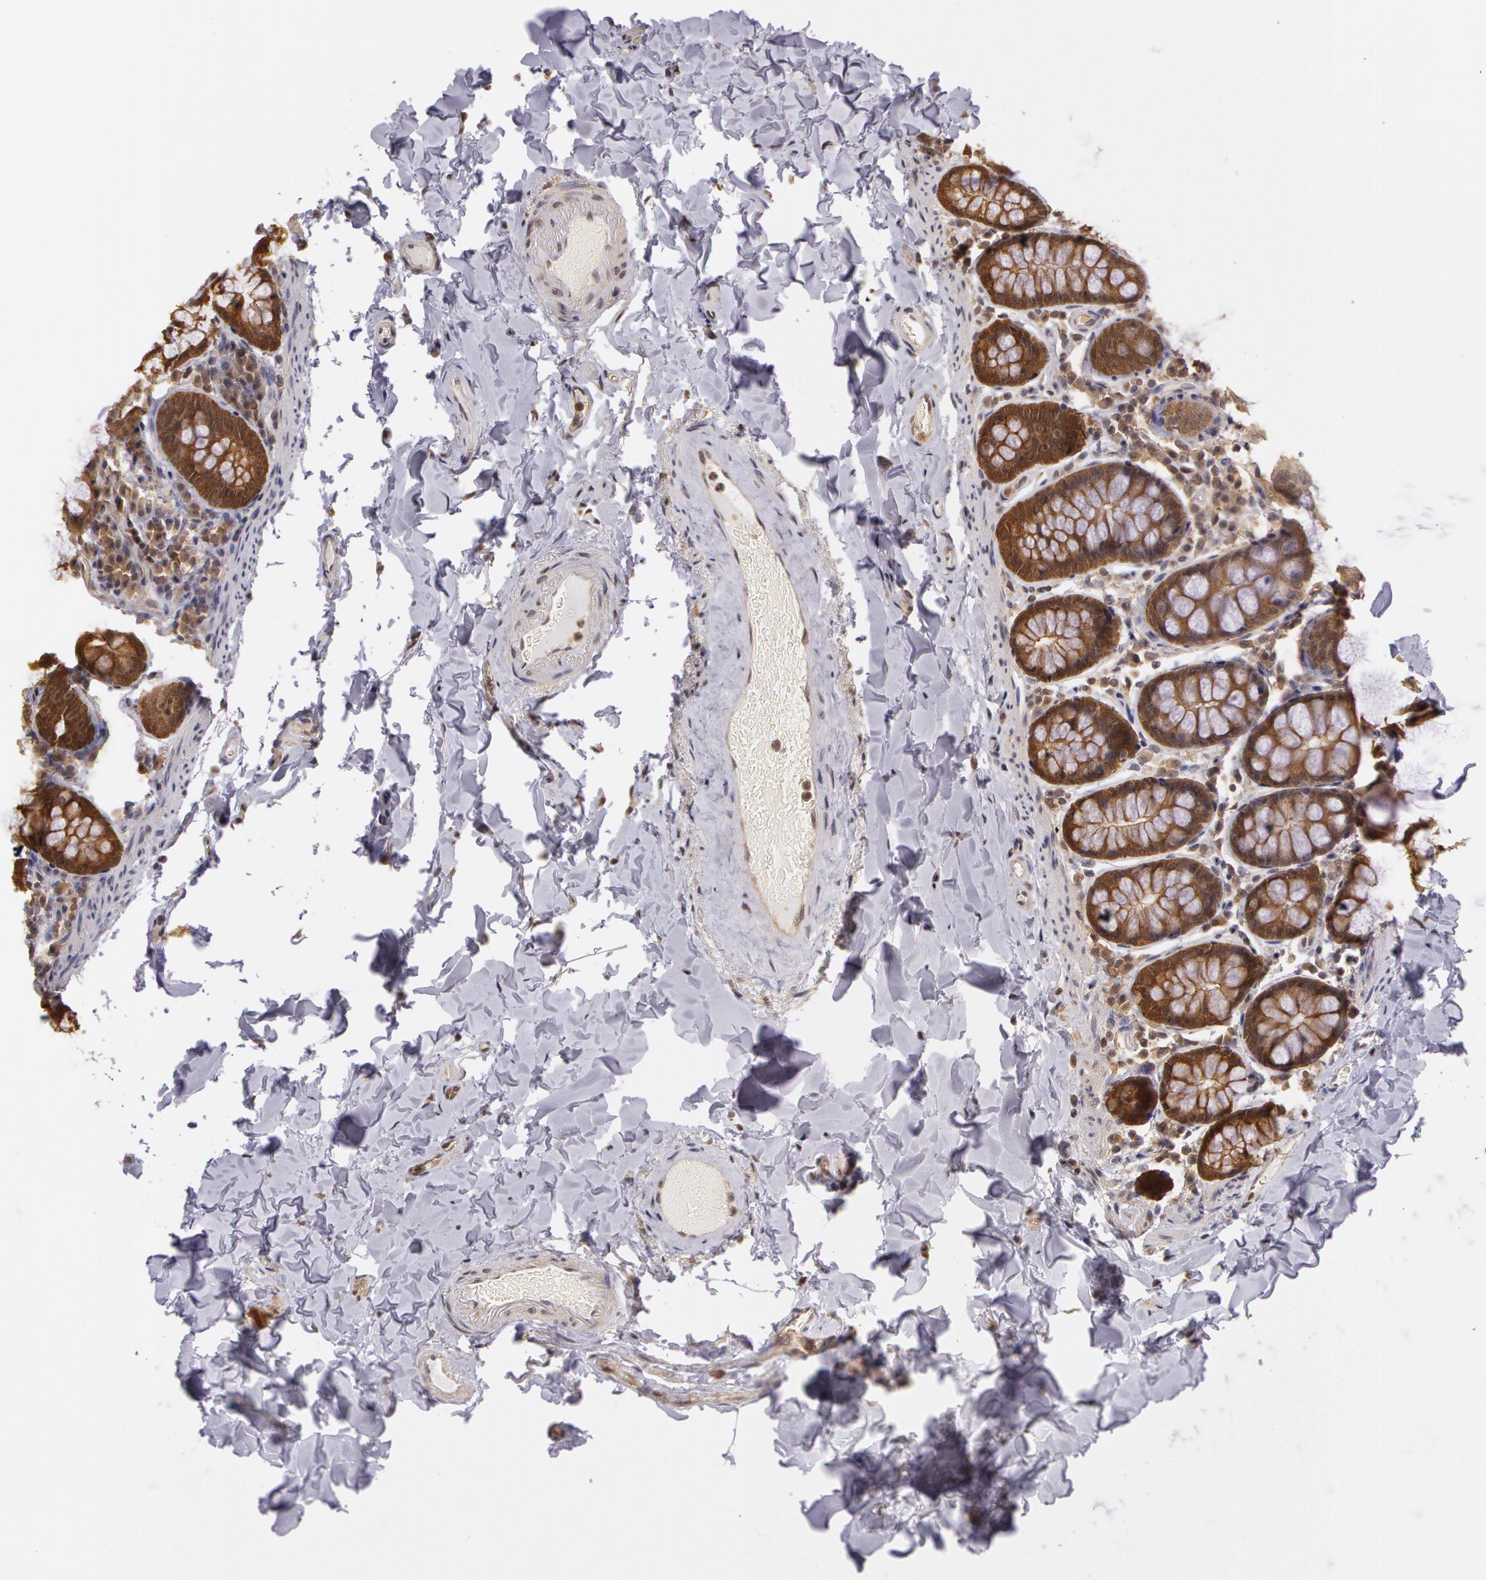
{"staining": {"intensity": "weak", "quantity": ">75%", "location": "cytoplasmic/membranous"}, "tissue": "colon", "cell_type": "Endothelial cells", "image_type": "normal", "snomed": [{"axis": "morphology", "description": "Normal tissue, NOS"}, {"axis": "topography", "description": "Colon"}], "caption": "Weak cytoplasmic/membranous staining for a protein is identified in about >75% of endothelial cells of normal colon using IHC.", "gene": "AHSA1", "patient": {"sex": "female", "age": 61}}